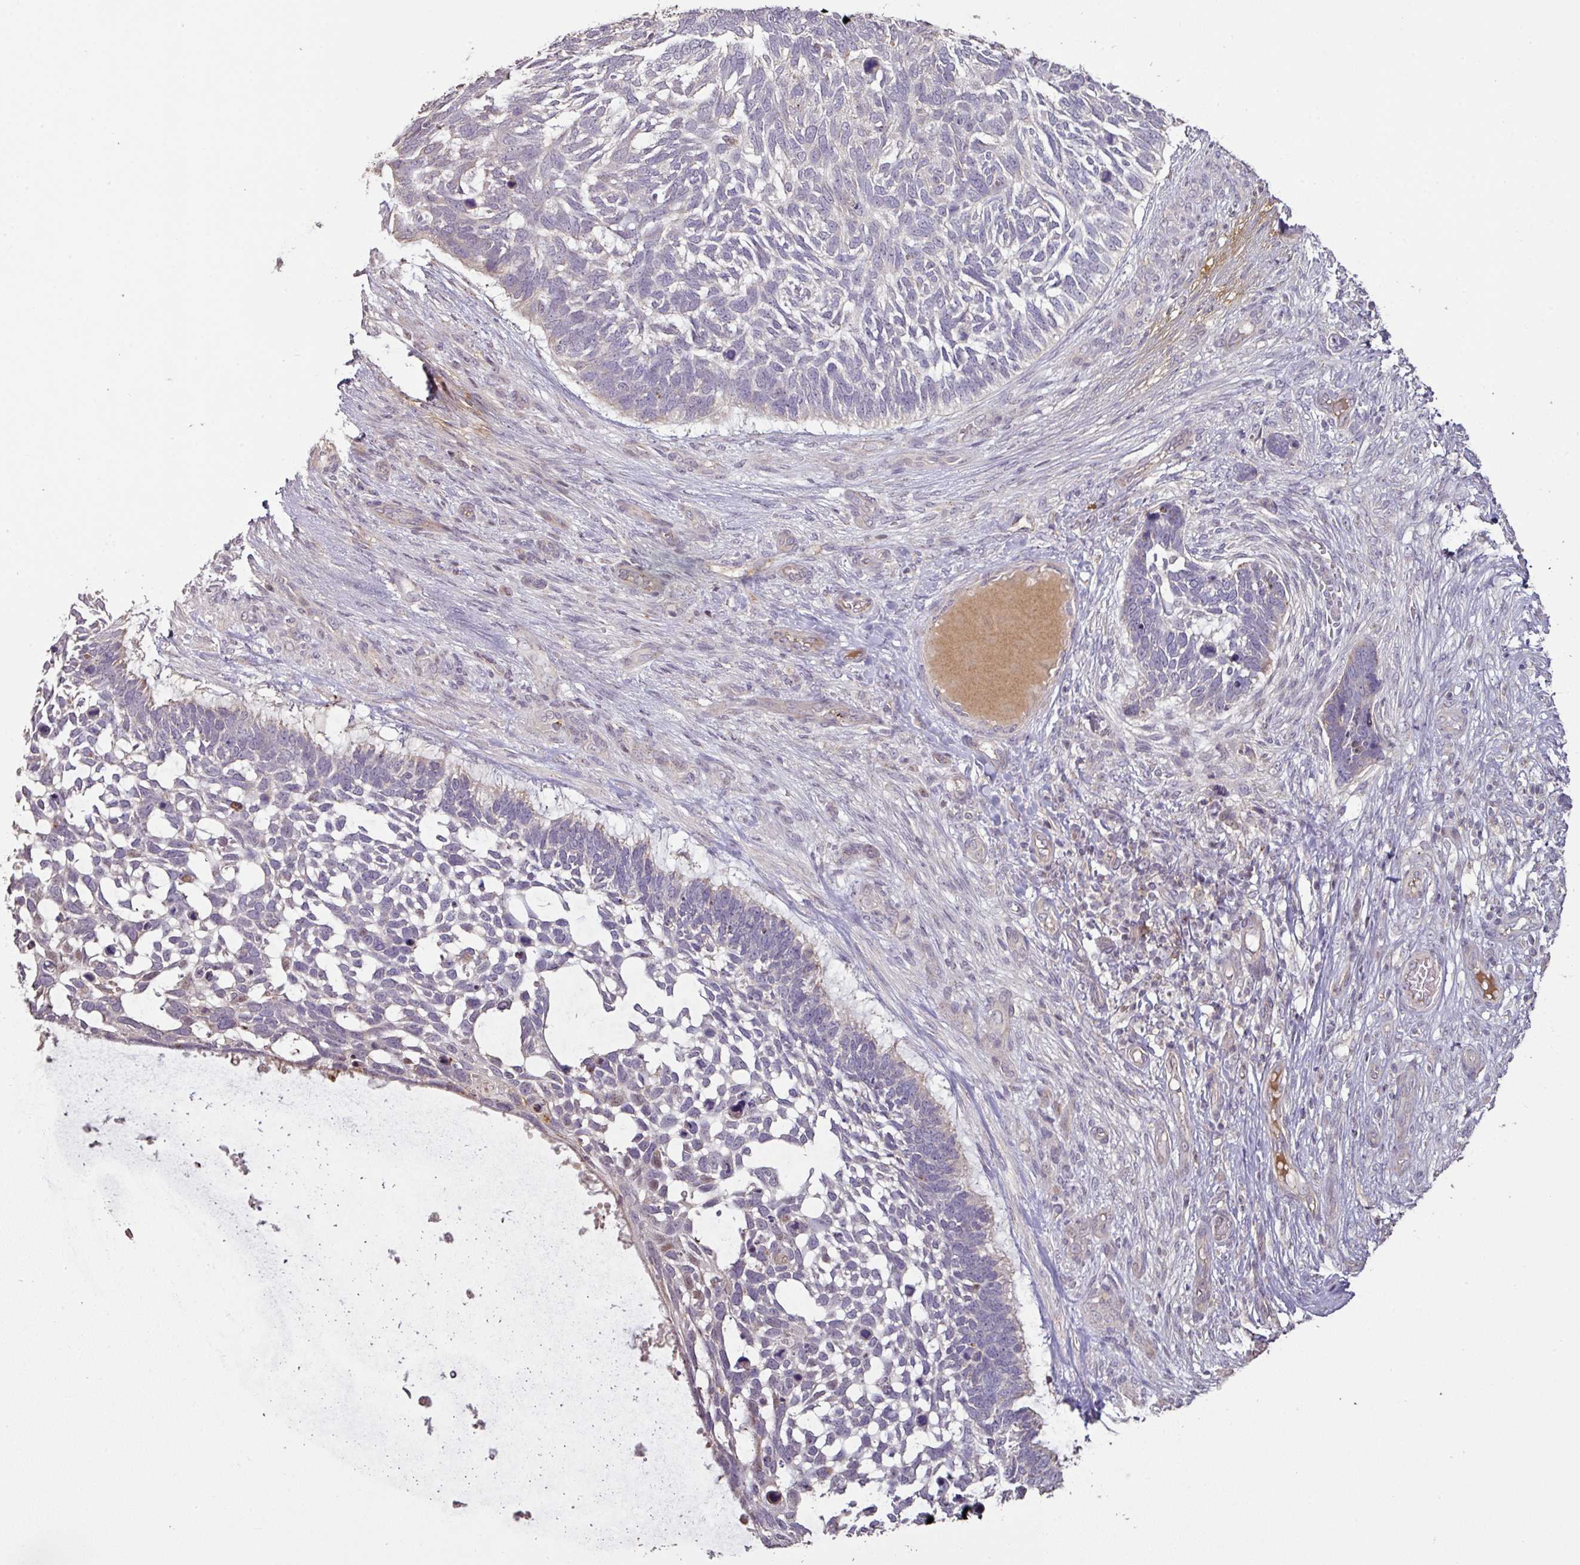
{"staining": {"intensity": "negative", "quantity": "none", "location": "none"}, "tissue": "skin cancer", "cell_type": "Tumor cells", "image_type": "cancer", "snomed": [{"axis": "morphology", "description": "Basal cell carcinoma"}, {"axis": "topography", "description": "Skin"}], "caption": "Skin basal cell carcinoma was stained to show a protein in brown. There is no significant expression in tumor cells. (Immunohistochemistry (ihc), brightfield microscopy, high magnification).", "gene": "CXCR5", "patient": {"sex": "male", "age": 88}}